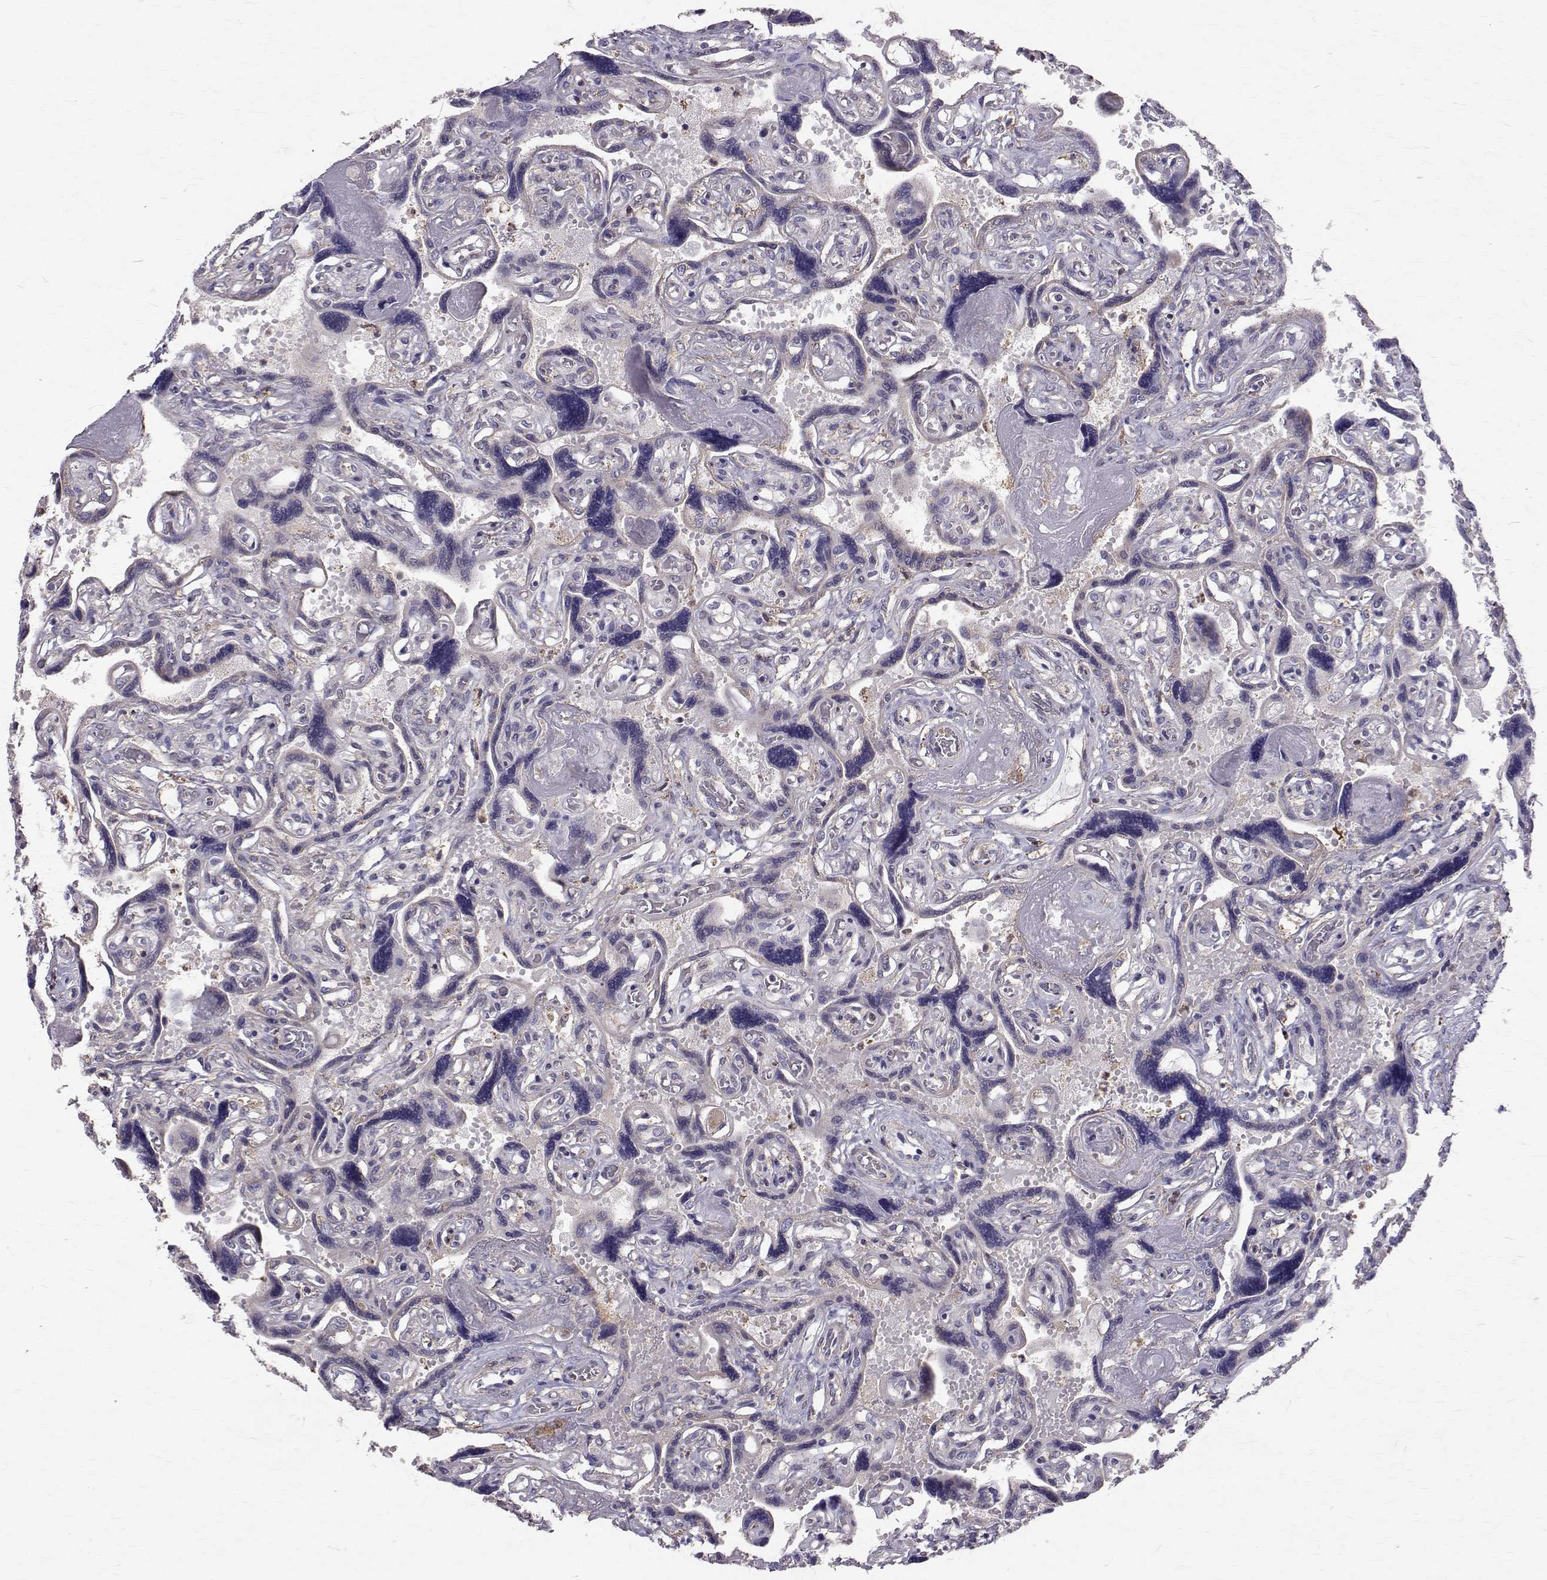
{"staining": {"intensity": "moderate", "quantity": "25%-75%", "location": "cytoplasmic/membranous,nuclear"}, "tissue": "placenta", "cell_type": "Decidual cells", "image_type": "normal", "snomed": [{"axis": "morphology", "description": "Normal tissue, NOS"}, {"axis": "topography", "description": "Placenta"}], "caption": "Immunohistochemistry (IHC) (DAB (3,3'-diaminobenzidine)) staining of unremarkable human placenta reveals moderate cytoplasmic/membranous,nuclear protein expression in approximately 25%-75% of decidual cells. (DAB = brown stain, brightfield microscopy at high magnification).", "gene": "CCDC89", "patient": {"sex": "female", "age": 32}}